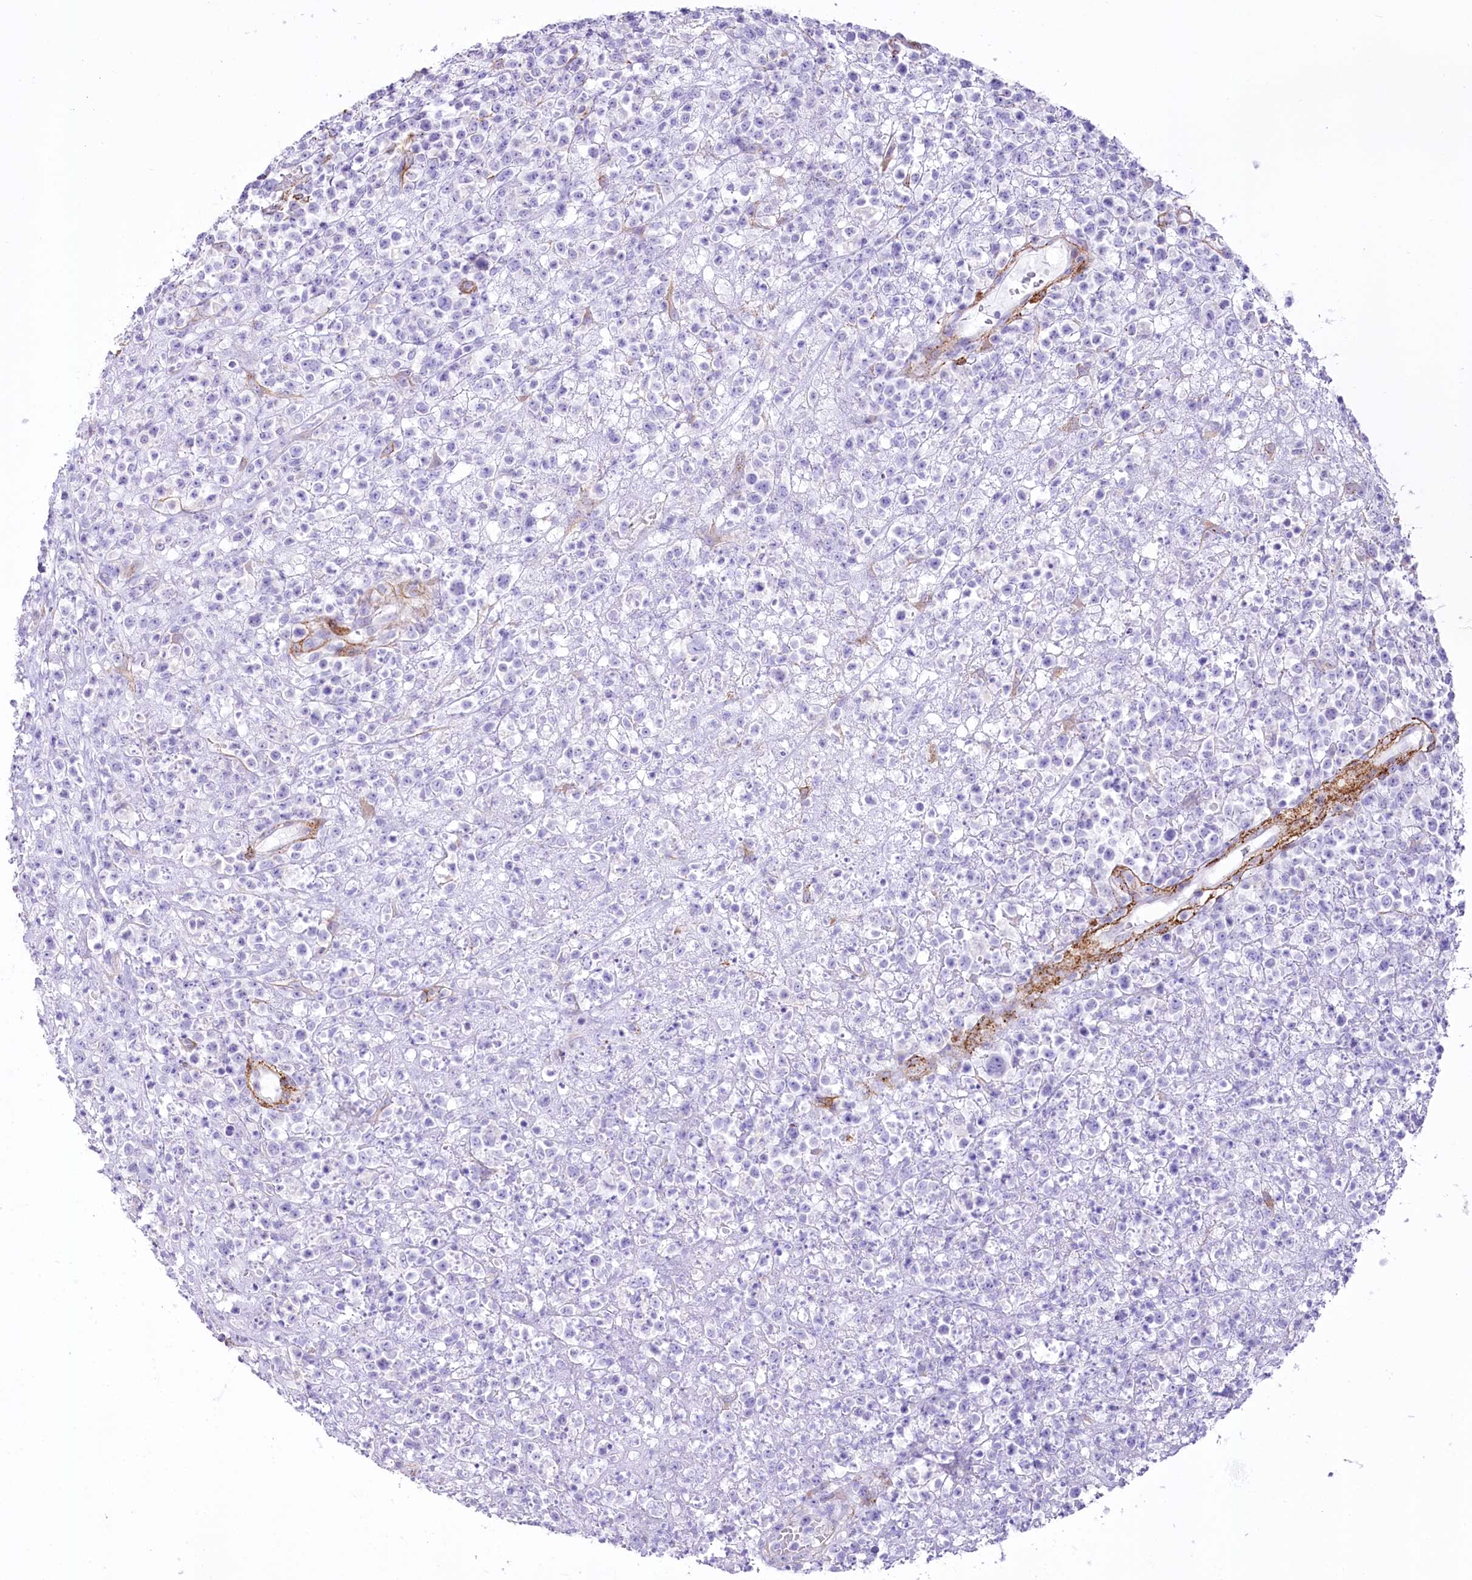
{"staining": {"intensity": "negative", "quantity": "none", "location": "none"}, "tissue": "lymphoma", "cell_type": "Tumor cells", "image_type": "cancer", "snomed": [{"axis": "morphology", "description": "Malignant lymphoma, non-Hodgkin's type, High grade"}, {"axis": "topography", "description": "Colon"}], "caption": "A high-resolution micrograph shows immunohistochemistry (IHC) staining of malignant lymphoma, non-Hodgkin's type (high-grade), which exhibits no significant expression in tumor cells. (Immunohistochemistry, brightfield microscopy, high magnification).", "gene": "SYNPO2", "patient": {"sex": "female", "age": 53}}